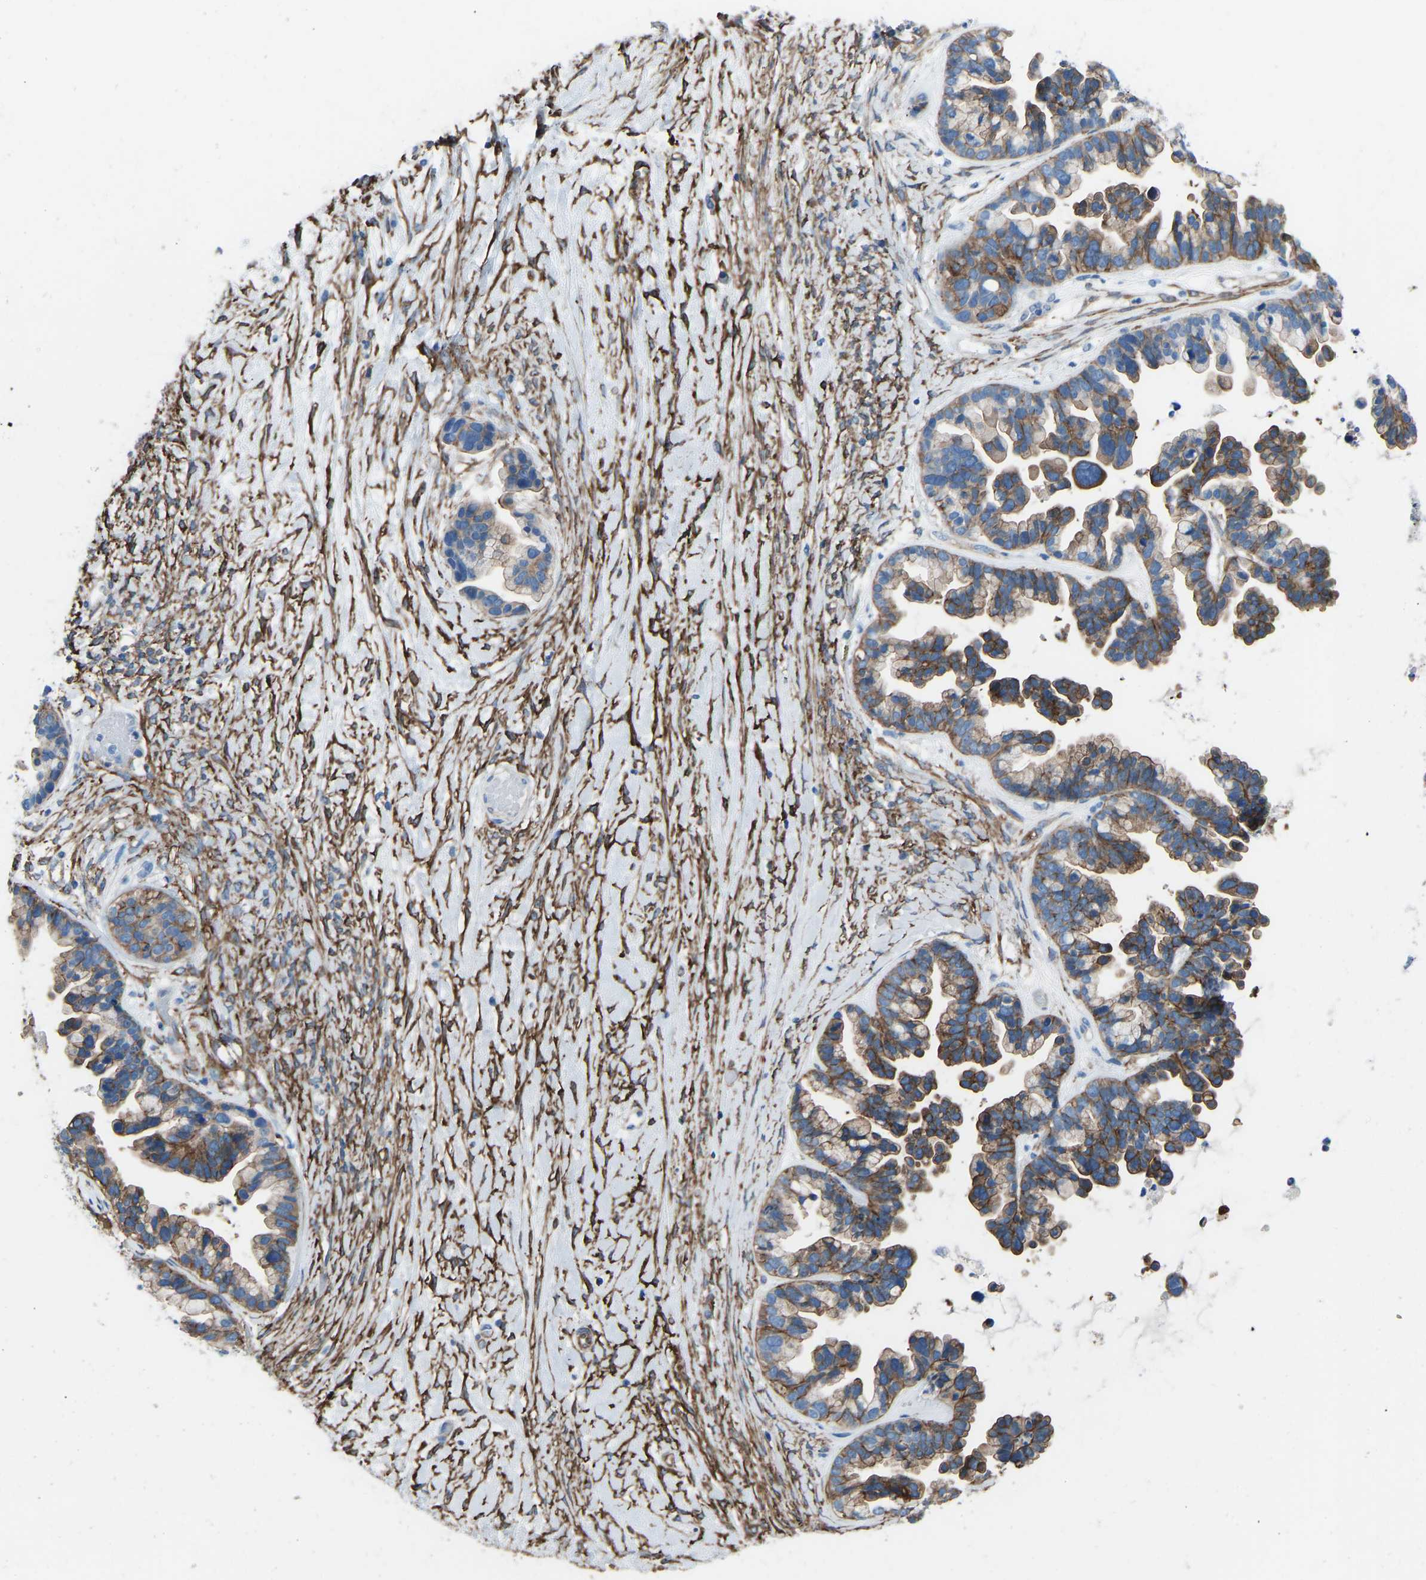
{"staining": {"intensity": "moderate", "quantity": ">75%", "location": "cytoplasmic/membranous"}, "tissue": "ovarian cancer", "cell_type": "Tumor cells", "image_type": "cancer", "snomed": [{"axis": "morphology", "description": "Cystadenocarcinoma, serous, NOS"}, {"axis": "topography", "description": "Ovary"}], "caption": "A micrograph of ovarian serous cystadenocarcinoma stained for a protein shows moderate cytoplasmic/membranous brown staining in tumor cells.", "gene": "MYH10", "patient": {"sex": "female", "age": 56}}